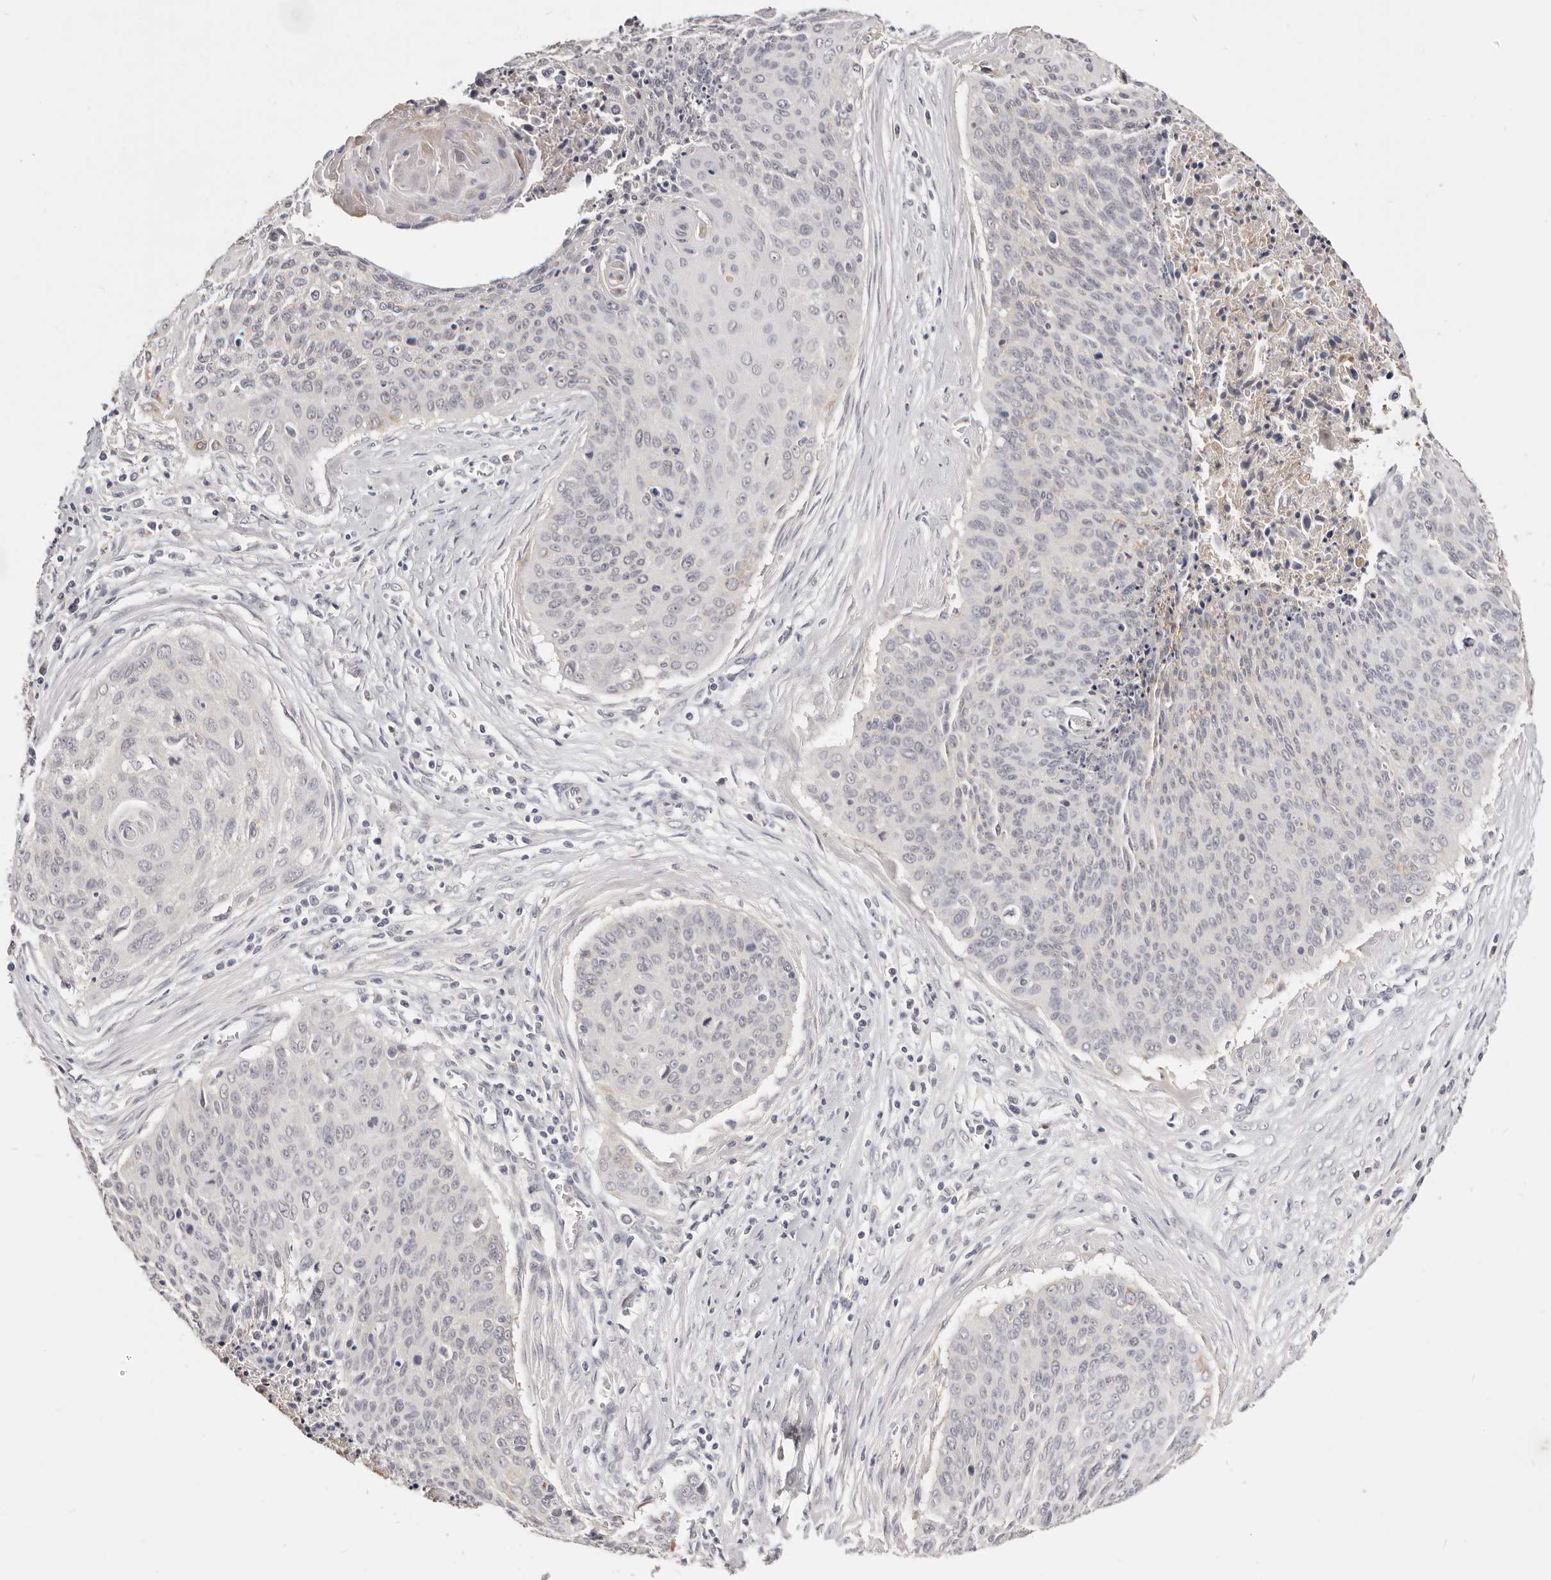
{"staining": {"intensity": "negative", "quantity": "none", "location": "none"}, "tissue": "cervical cancer", "cell_type": "Tumor cells", "image_type": "cancer", "snomed": [{"axis": "morphology", "description": "Squamous cell carcinoma, NOS"}, {"axis": "topography", "description": "Cervix"}], "caption": "High magnification brightfield microscopy of cervical cancer stained with DAB (brown) and counterstained with hematoxylin (blue): tumor cells show no significant positivity.", "gene": "TSPAN13", "patient": {"sex": "female", "age": 55}}